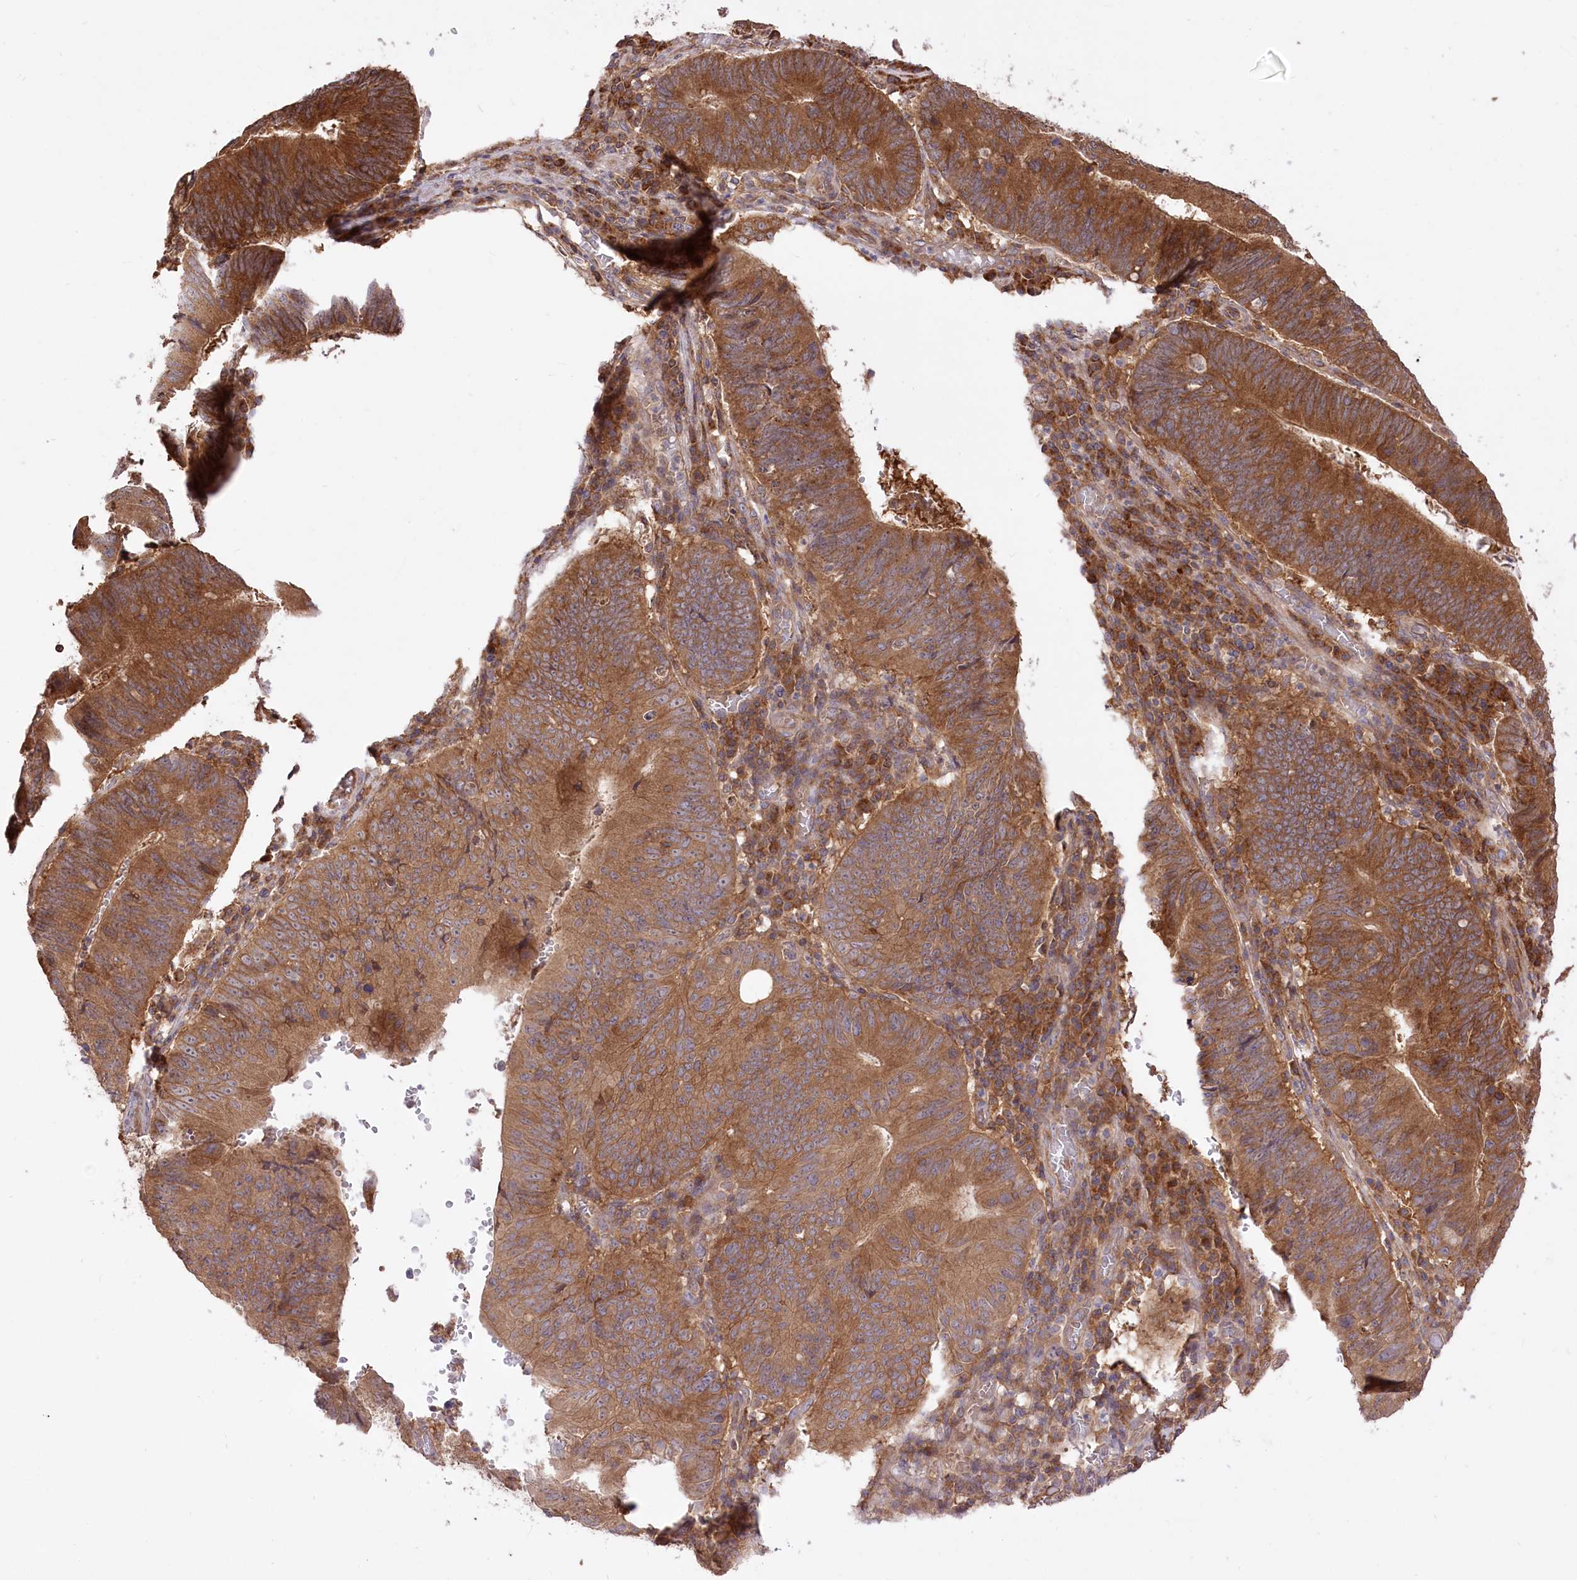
{"staining": {"intensity": "moderate", "quantity": ">75%", "location": "cytoplasmic/membranous"}, "tissue": "stomach cancer", "cell_type": "Tumor cells", "image_type": "cancer", "snomed": [{"axis": "morphology", "description": "Adenocarcinoma, NOS"}, {"axis": "topography", "description": "Stomach"}], "caption": "This is a micrograph of immunohistochemistry staining of stomach adenocarcinoma, which shows moderate positivity in the cytoplasmic/membranous of tumor cells.", "gene": "XYLB", "patient": {"sex": "male", "age": 59}}